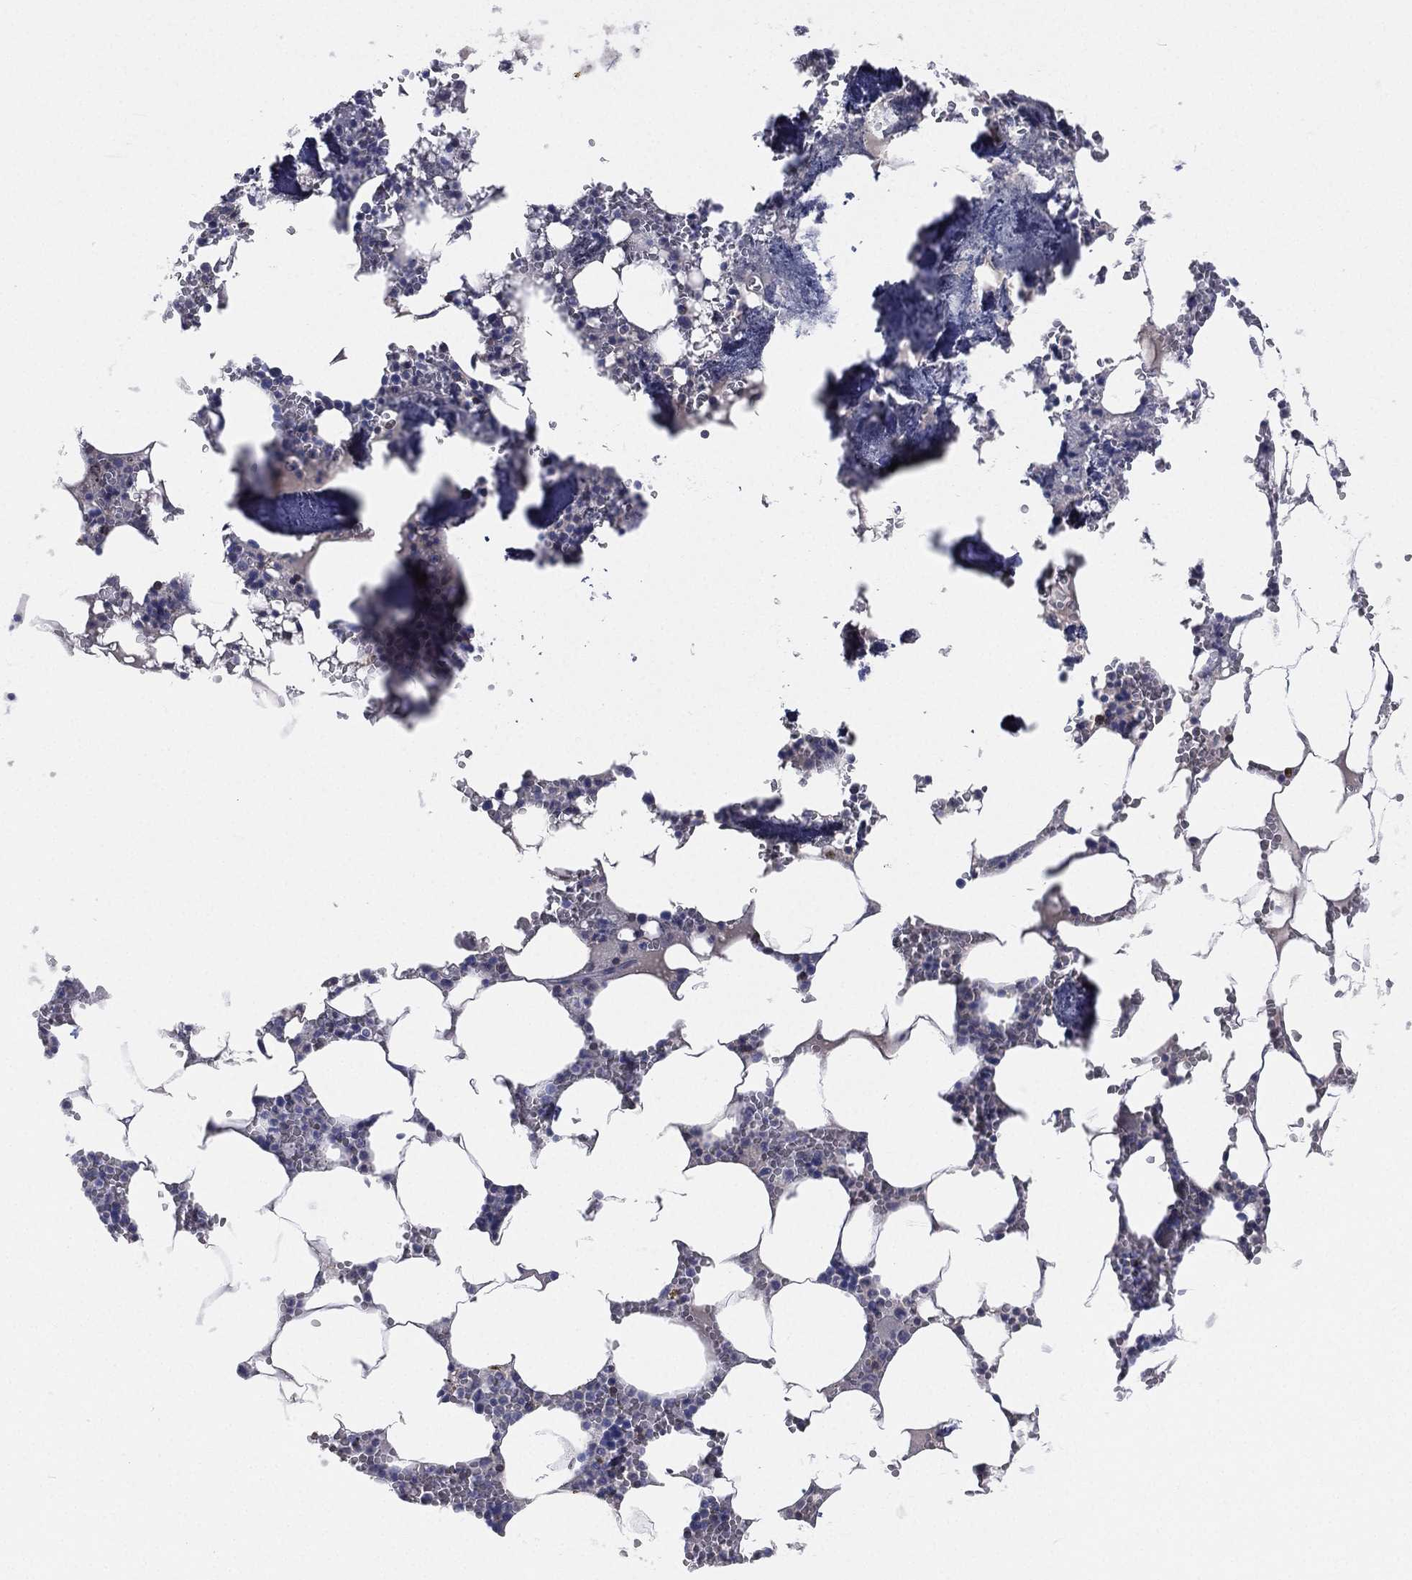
{"staining": {"intensity": "negative", "quantity": "none", "location": "none"}, "tissue": "bone marrow", "cell_type": "Hematopoietic cells", "image_type": "normal", "snomed": [{"axis": "morphology", "description": "Normal tissue, NOS"}, {"axis": "topography", "description": "Bone marrow"}], "caption": "This is a photomicrograph of immunohistochemistry (IHC) staining of normal bone marrow, which shows no staining in hematopoietic cells.", "gene": "CD3D", "patient": {"sex": "female", "age": 64}}